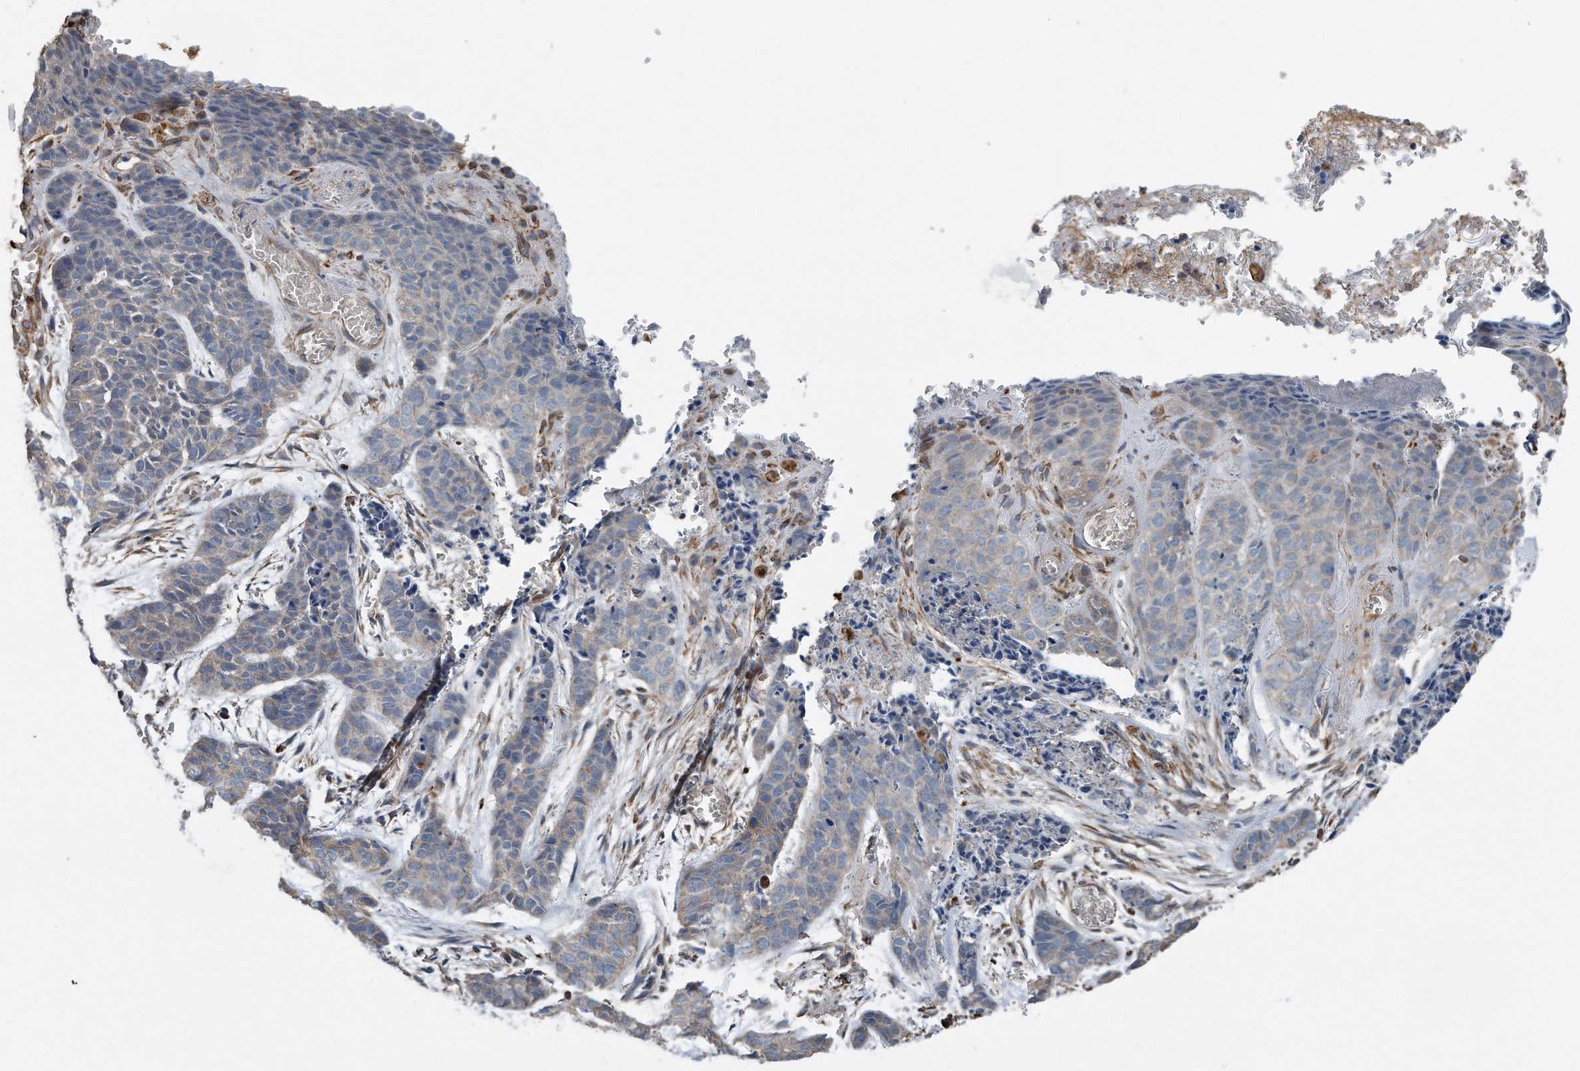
{"staining": {"intensity": "negative", "quantity": "none", "location": "none"}, "tissue": "skin cancer", "cell_type": "Tumor cells", "image_type": "cancer", "snomed": [{"axis": "morphology", "description": "Basal cell carcinoma"}, {"axis": "topography", "description": "Skin"}], "caption": "Tumor cells show no significant staining in skin basal cell carcinoma.", "gene": "ZNF772", "patient": {"sex": "female", "age": 64}}